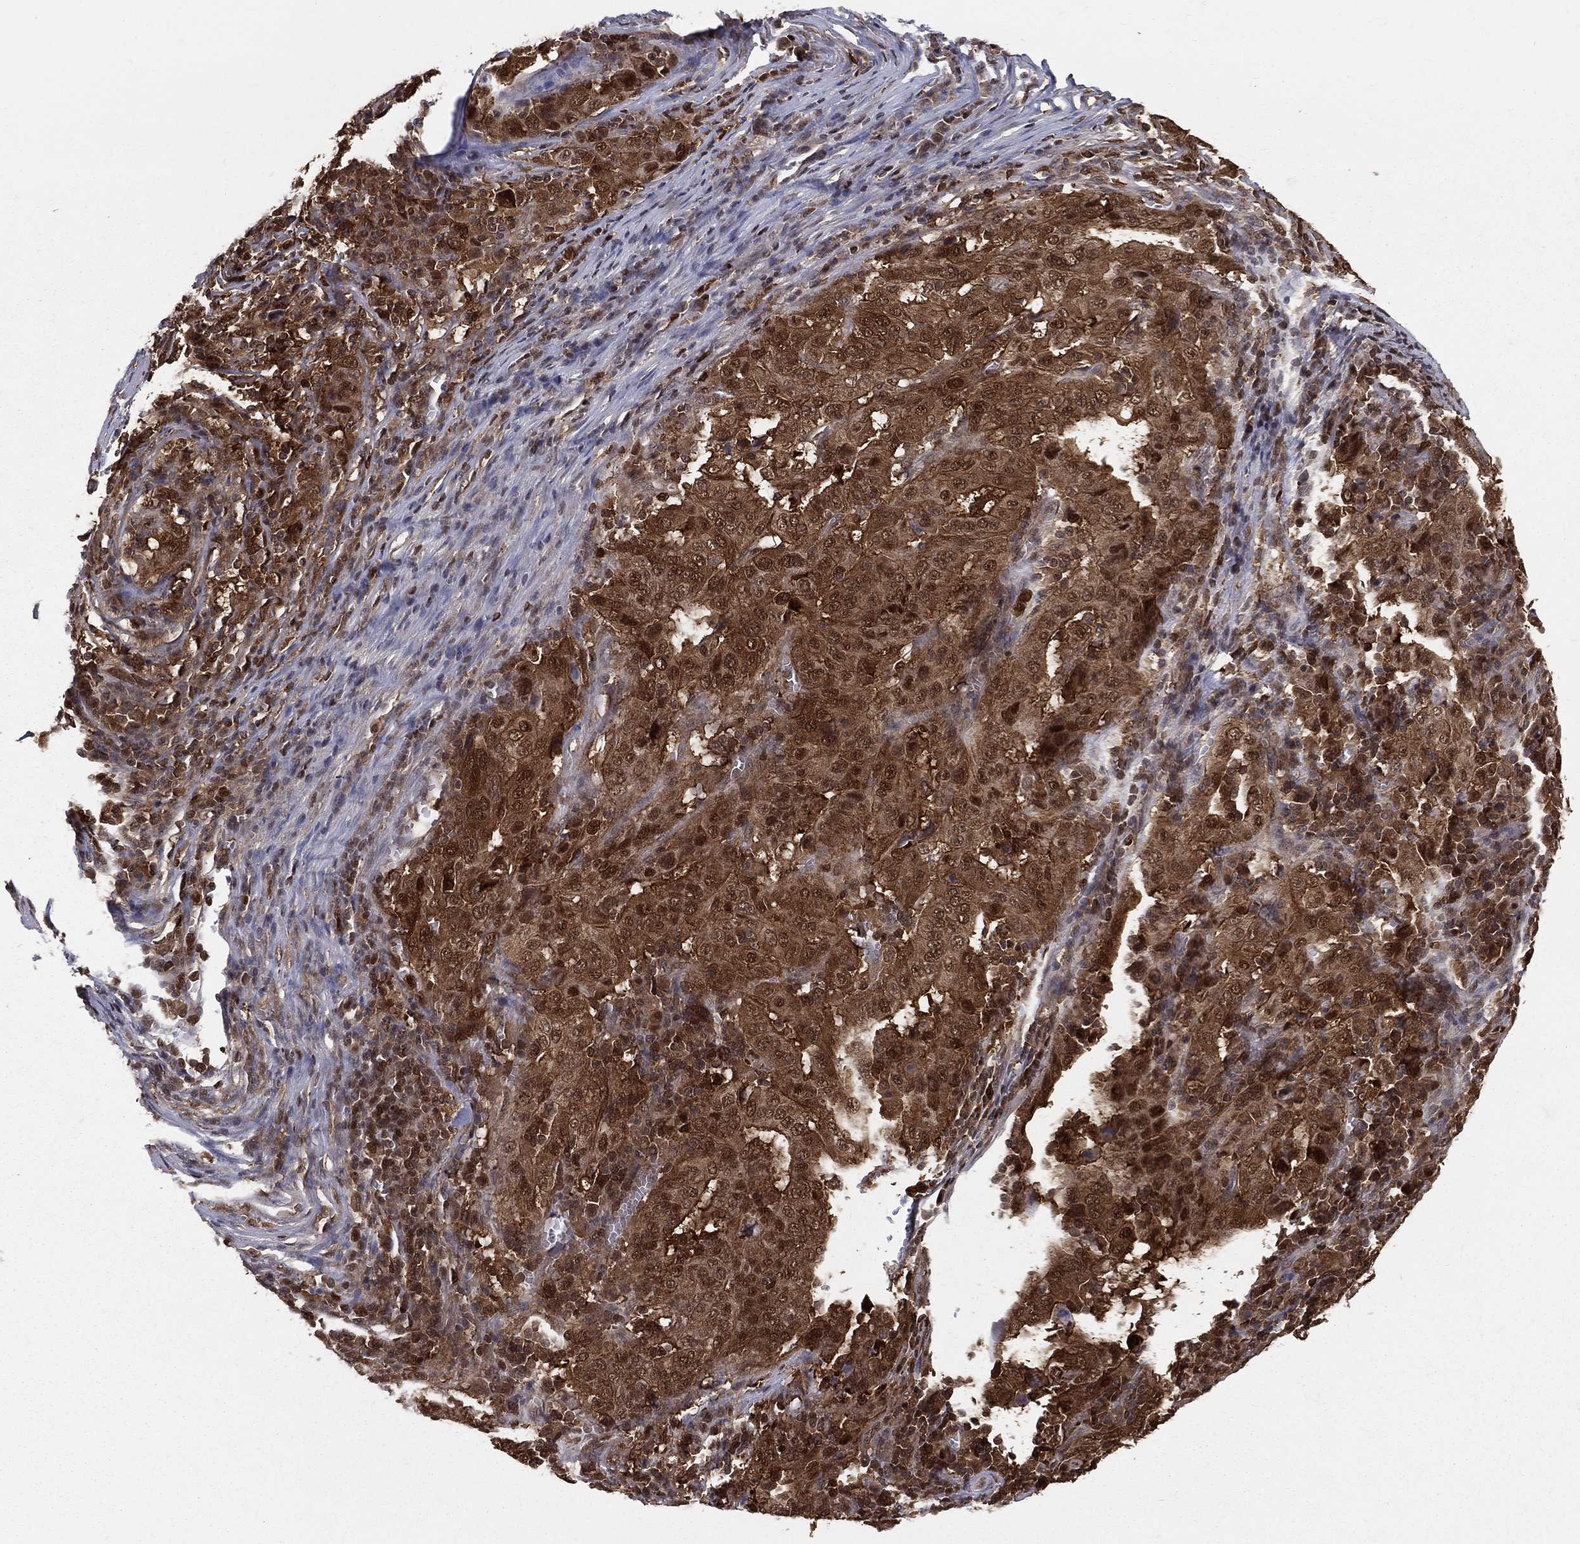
{"staining": {"intensity": "strong", "quantity": ">75%", "location": "cytoplasmic/membranous,nuclear"}, "tissue": "pancreatic cancer", "cell_type": "Tumor cells", "image_type": "cancer", "snomed": [{"axis": "morphology", "description": "Adenocarcinoma, NOS"}, {"axis": "topography", "description": "Pancreas"}], "caption": "High-power microscopy captured an immunohistochemistry (IHC) micrograph of adenocarcinoma (pancreatic), revealing strong cytoplasmic/membranous and nuclear positivity in approximately >75% of tumor cells.", "gene": "ENO1", "patient": {"sex": "male", "age": 63}}